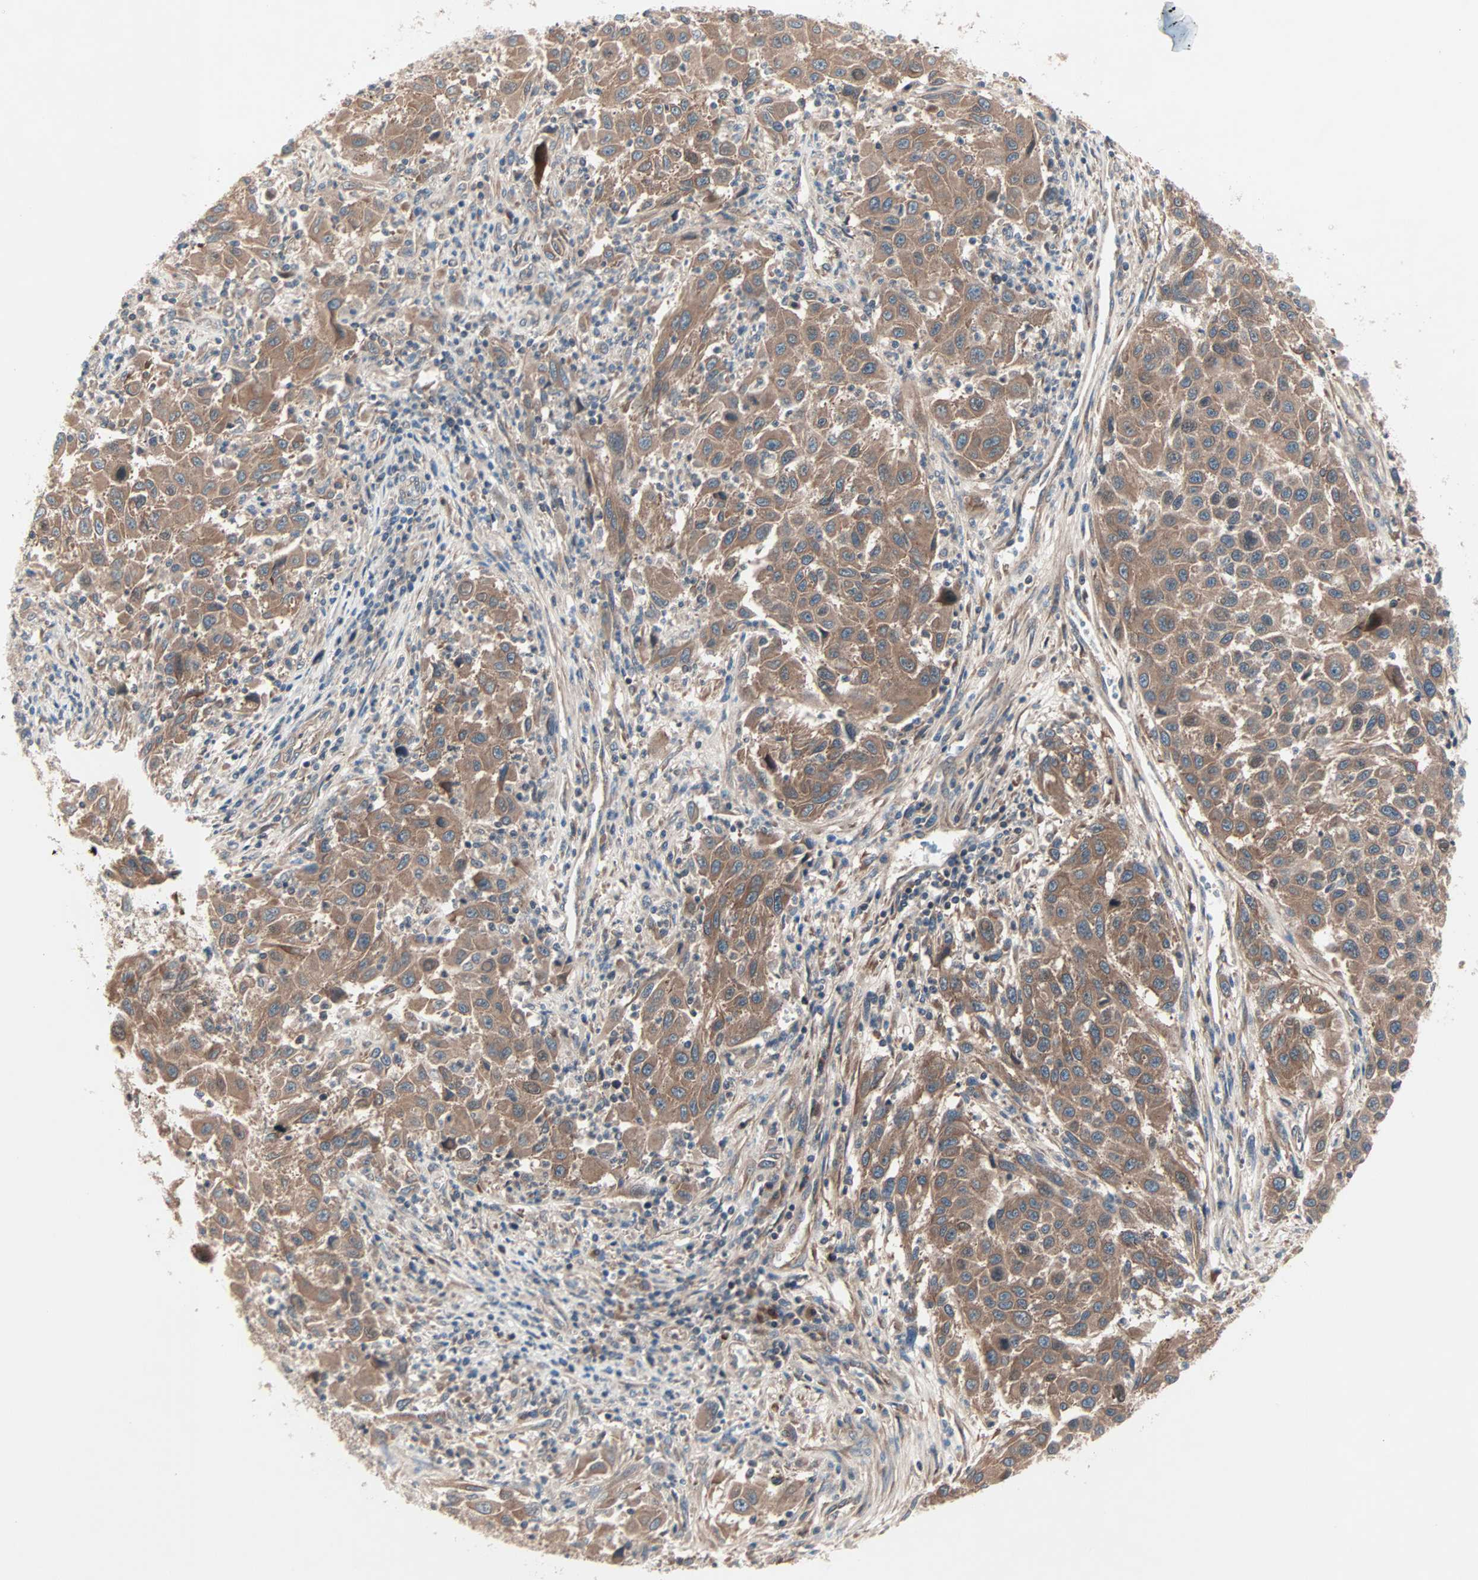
{"staining": {"intensity": "moderate", "quantity": ">75%", "location": "cytoplasmic/membranous"}, "tissue": "melanoma", "cell_type": "Tumor cells", "image_type": "cancer", "snomed": [{"axis": "morphology", "description": "Malignant melanoma, Metastatic site"}, {"axis": "topography", "description": "Lymph node"}], "caption": "A brown stain highlights moderate cytoplasmic/membranous staining of a protein in melanoma tumor cells.", "gene": "CAD", "patient": {"sex": "male", "age": 61}}